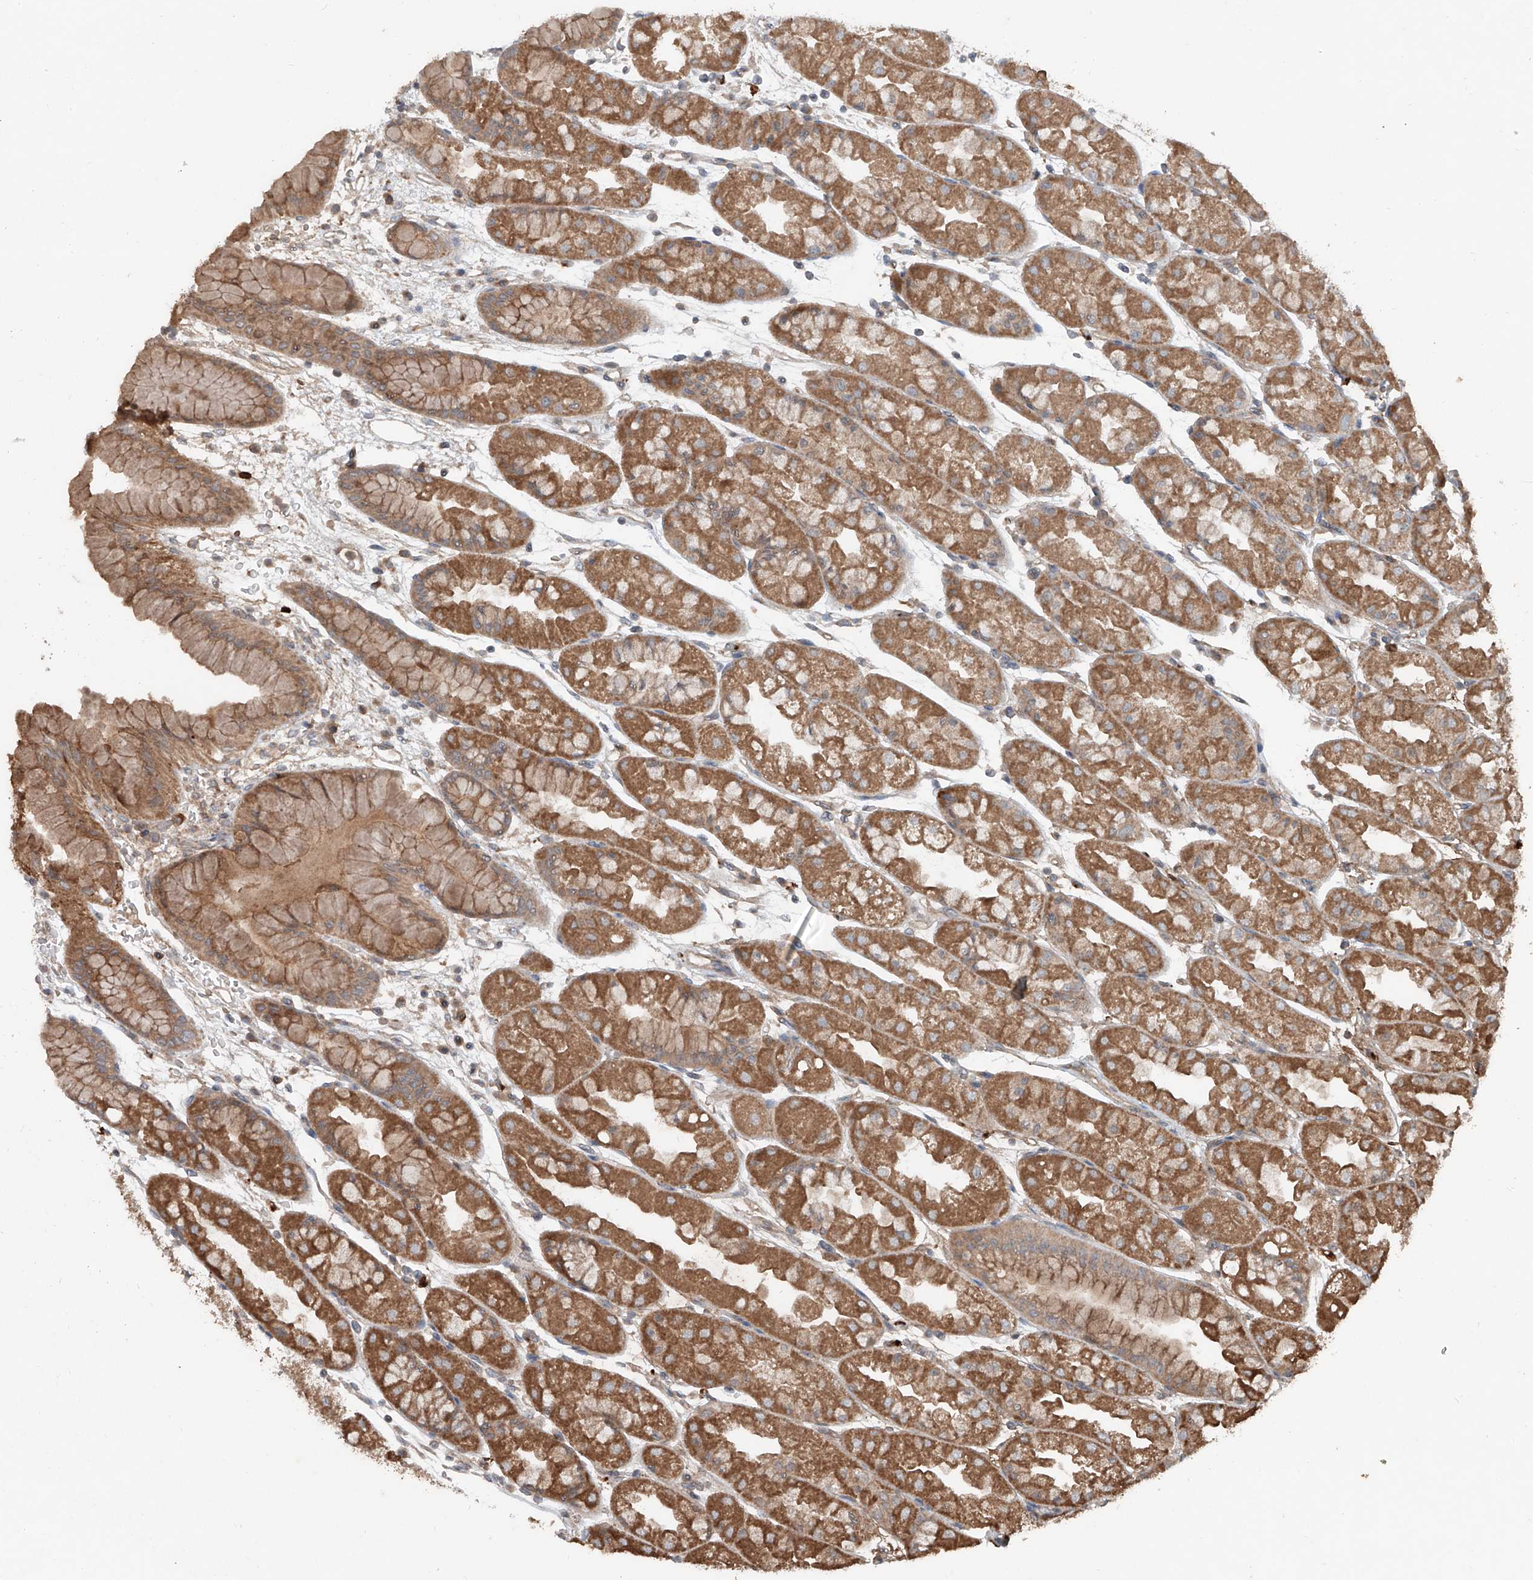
{"staining": {"intensity": "moderate", "quantity": ">75%", "location": "cytoplasmic/membranous"}, "tissue": "stomach", "cell_type": "Glandular cells", "image_type": "normal", "snomed": [{"axis": "morphology", "description": "Normal tissue, NOS"}, {"axis": "topography", "description": "Stomach, upper"}], "caption": "Immunohistochemistry (IHC) (DAB) staining of normal stomach shows moderate cytoplasmic/membranous protein staining in approximately >75% of glandular cells. Immunohistochemistry (IHC) stains the protein in brown and the nuclei are stained blue.", "gene": "ADAM23", "patient": {"sex": "male", "age": 47}}